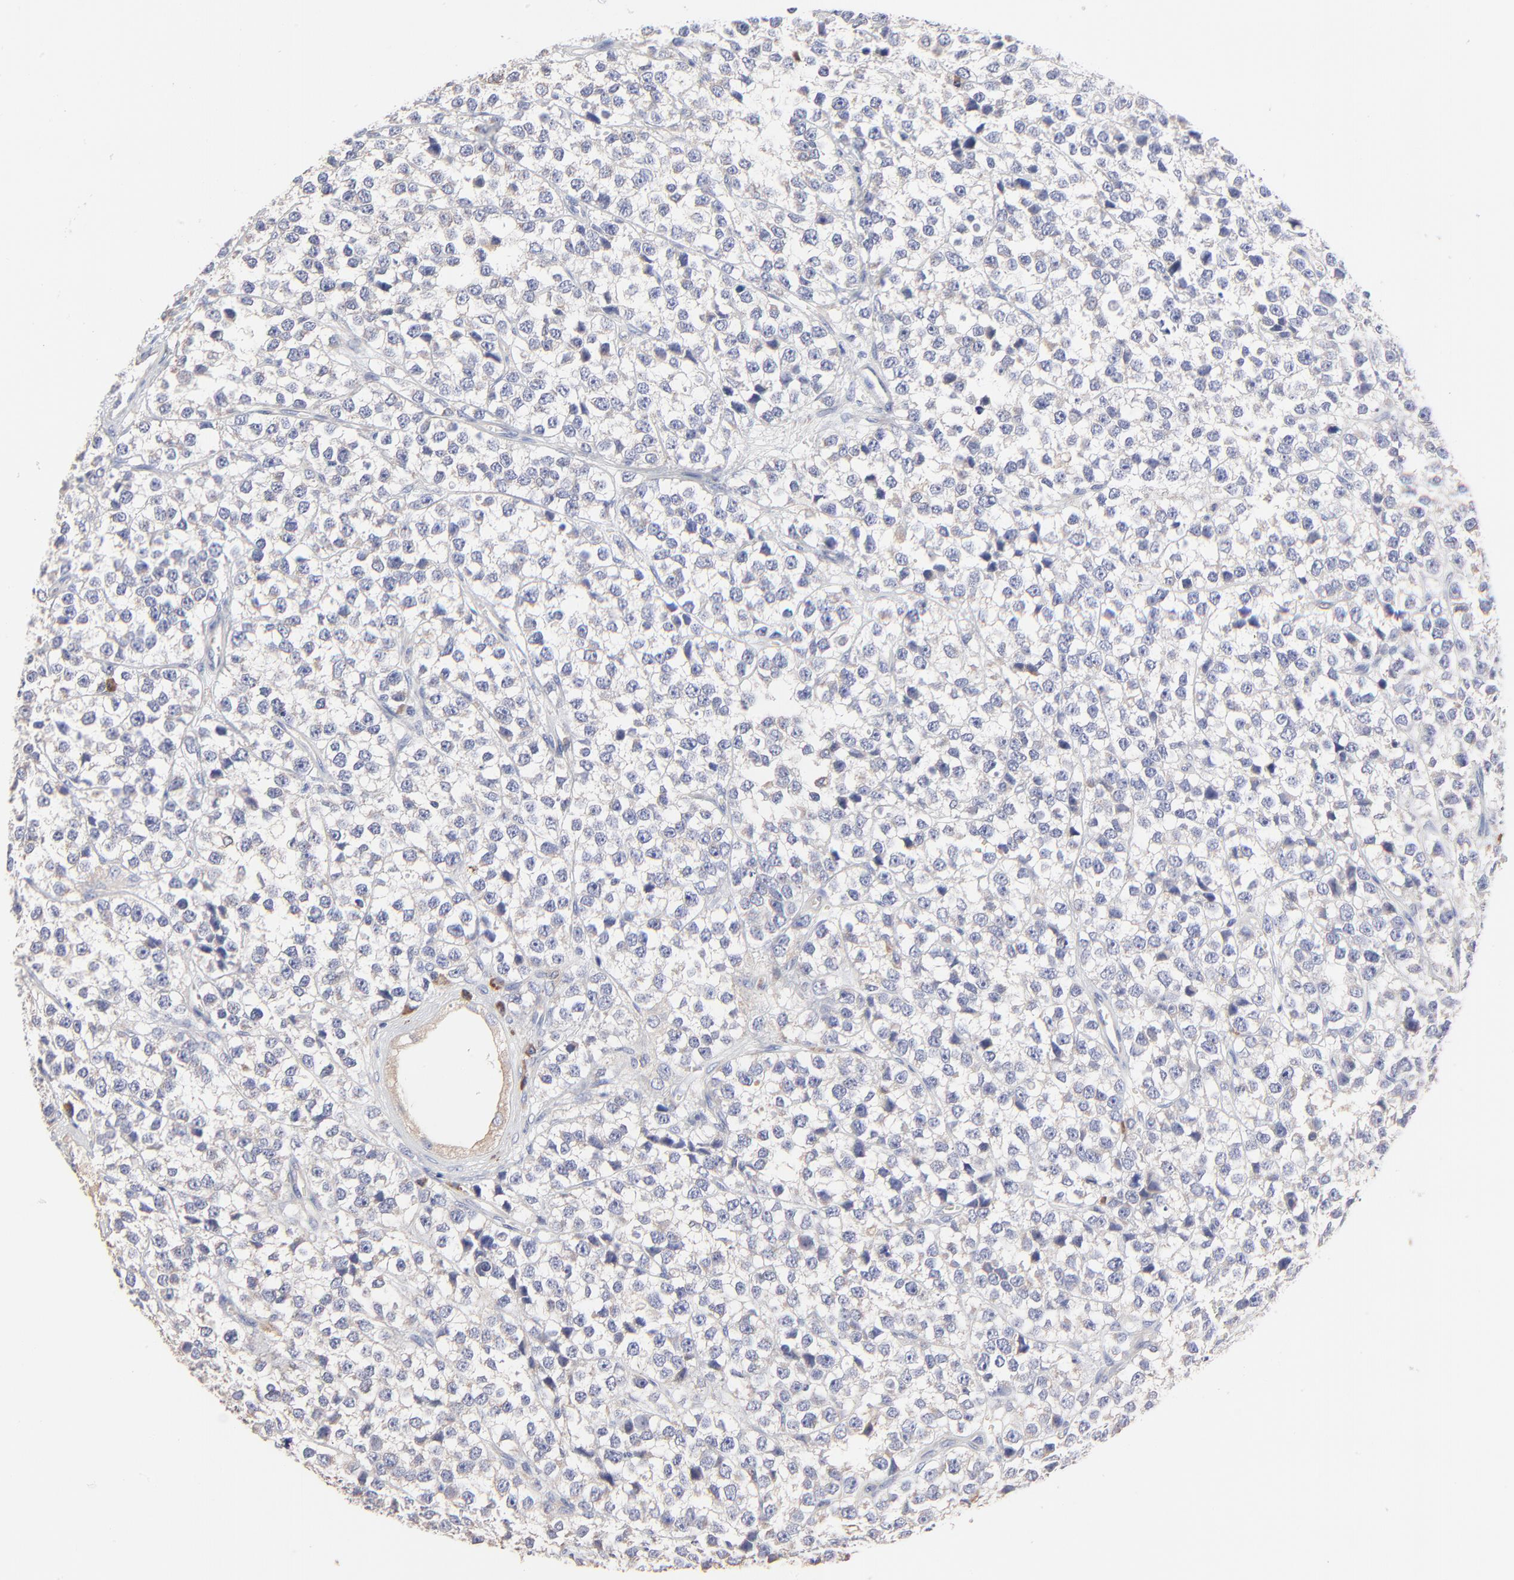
{"staining": {"intensity": "negative", "quantity": "none", "location": "none"}, "tissue": "testis cancer", "cell_type": "Tumor cells", "image_type": "cancer", "snomed": [{"axis": "morphology", "description": "Seminoma, NOS"}, {"axis": "topography", "description": "Testis"}], "caption": "Immunohistochemistry (IHC) of seminoma (testis) shows no positivity in tumor cells. The staining was performed using DAB to visualize the protein expression in brown, while the nuclei were stained in blue with hematoxylin (Magnification: 20x).", "gene": "PPFIBP2", "patient": {"sex": "male", "age": 25}}